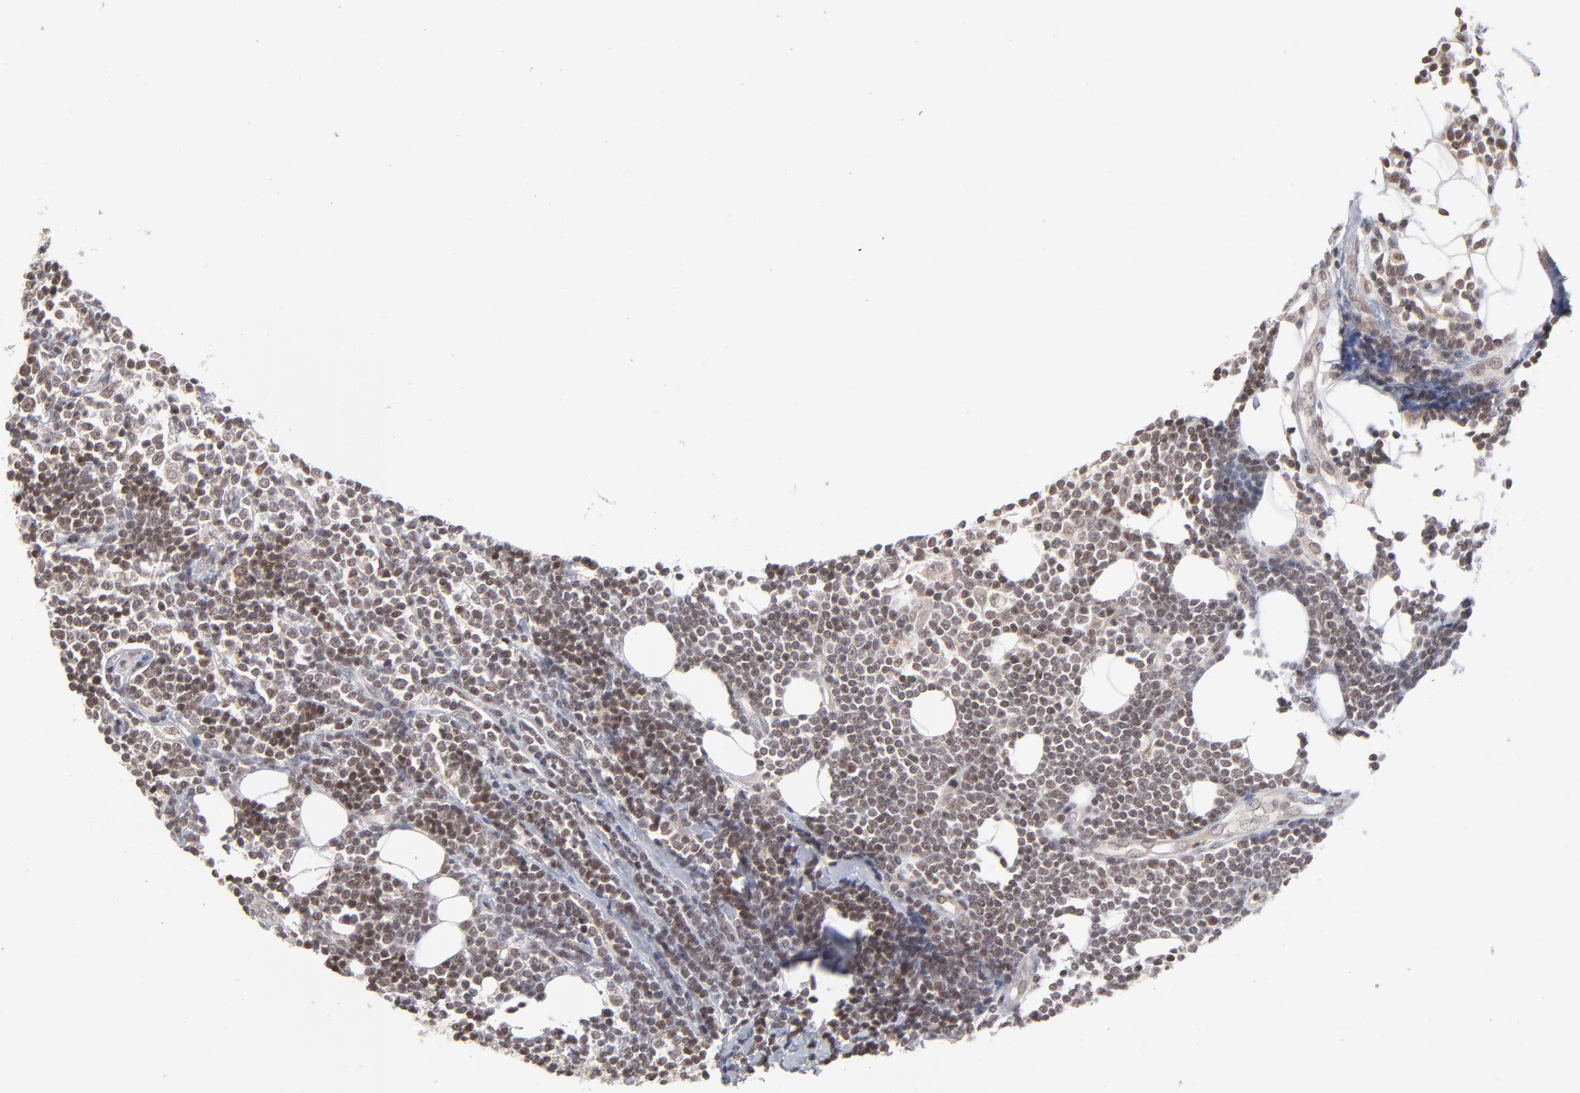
{"staining": {"intensity": "moderate", "quantity": ">75%", "location": "nuclear"}, "tissue": "lymphoma", "cell_type": "Tumor cells", "image_type": "cancer", "snomed": [{"axis": "morphology", "description": "Malignant lymphoma, non-Hodgkin's type, Low grade"}, {"axis": "topography", "description": "Soft tissue"}], "caption": "This is an image of immunohistochemistry staining of lymphoma, which shows moderate positivity in the nuclear of tumor cells.", "gene": "ARIH1", "patient": {"sex": "male", "age": 92}}